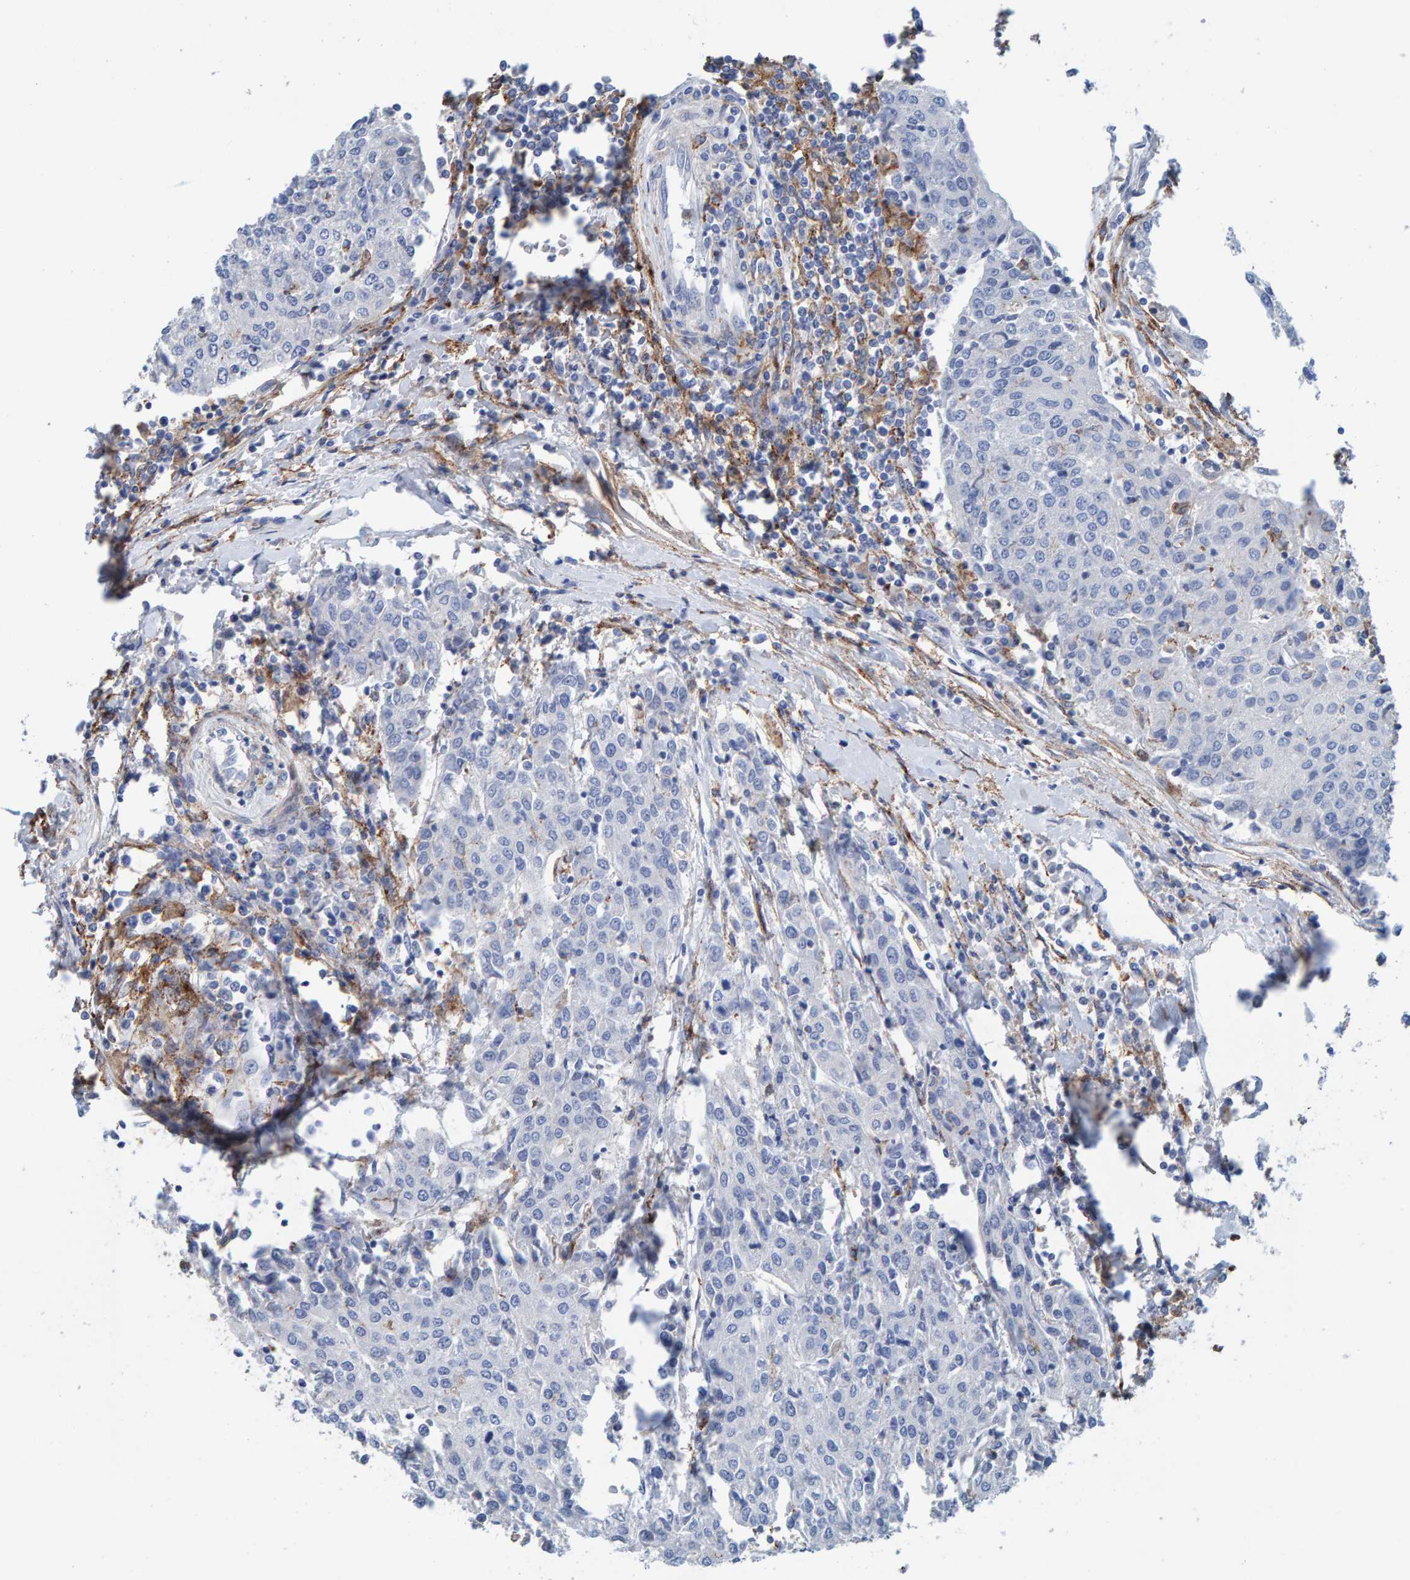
{"staining": {"intensity": "negative", "quantity": "none", "location": "none"}, "tissue": "urothelial cancer", "cell_type": "Tumor cells", "image_type": "cancer", "snomed": [{"axis": "morphology", "description": "Urothelial carcinoma, High grade"}, {"axis": "topography", "description": "Urinary bladder"}], "caption": "Immunohistochemistry image of urothelial cancer stained for a protein (brown), which demonstrates no expression in tumor cells.", "gene": "LRP1", "patient": {"sex": "female", "age": 85}}